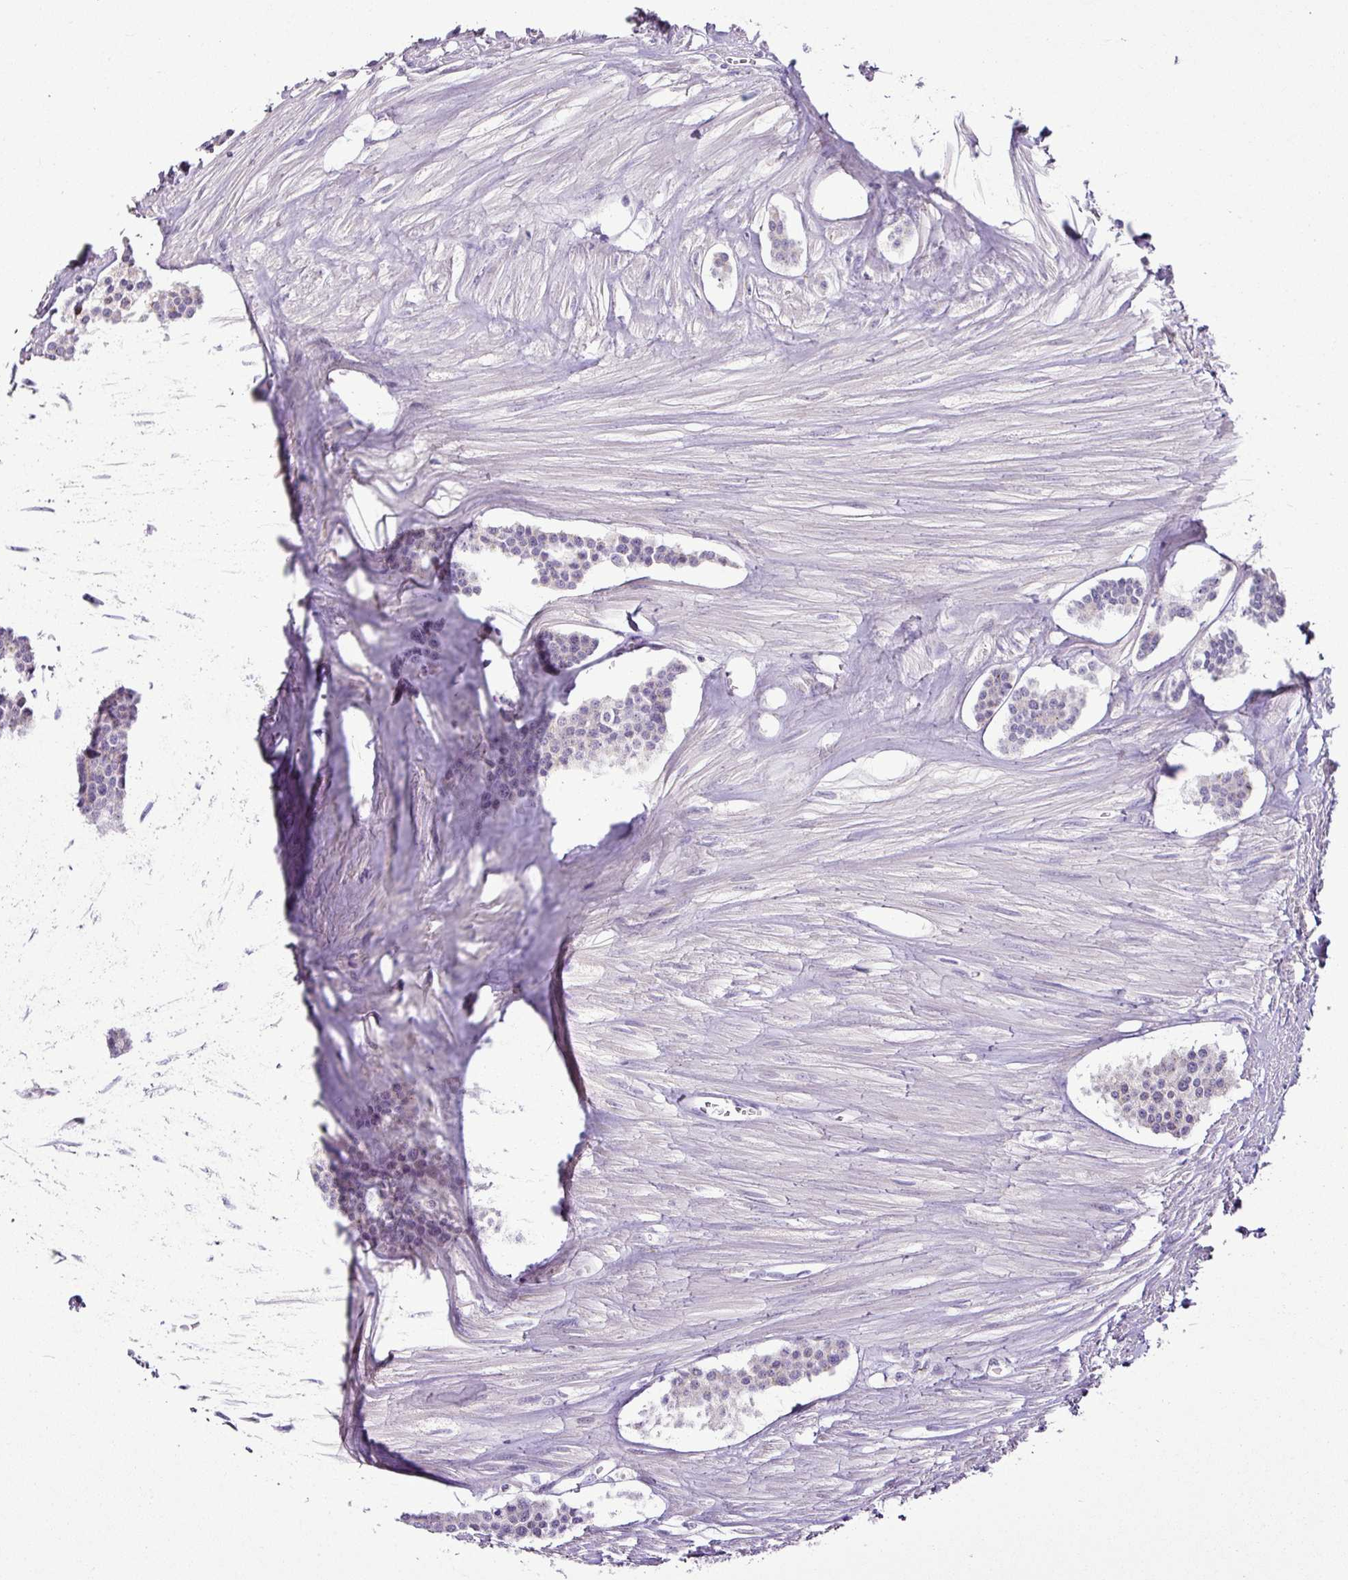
{"staining": {"intensity": "negative", "quantity": "none", "location": "none"}, "tissue": "carcinoid", "cell_type": "Tumor cells", "image_type": "cancer", "snomed": [{"axis": "morphology", "description": "Carcinoid, malignant, NOS"}, {"axis": "topography", "description": "Small intestine"}], "caption": "There is no significant positivity in tumor cells of malignant carcinoid. The staining was performed using DAB (3,3'-diaminobenzidine) to visualize the protein expression in brown, while the nuclei were stained in blue with hematoxylin (Magnification: 20x).", "gene": "ESR1", "patient": {"sex": "male", "age": 60}}